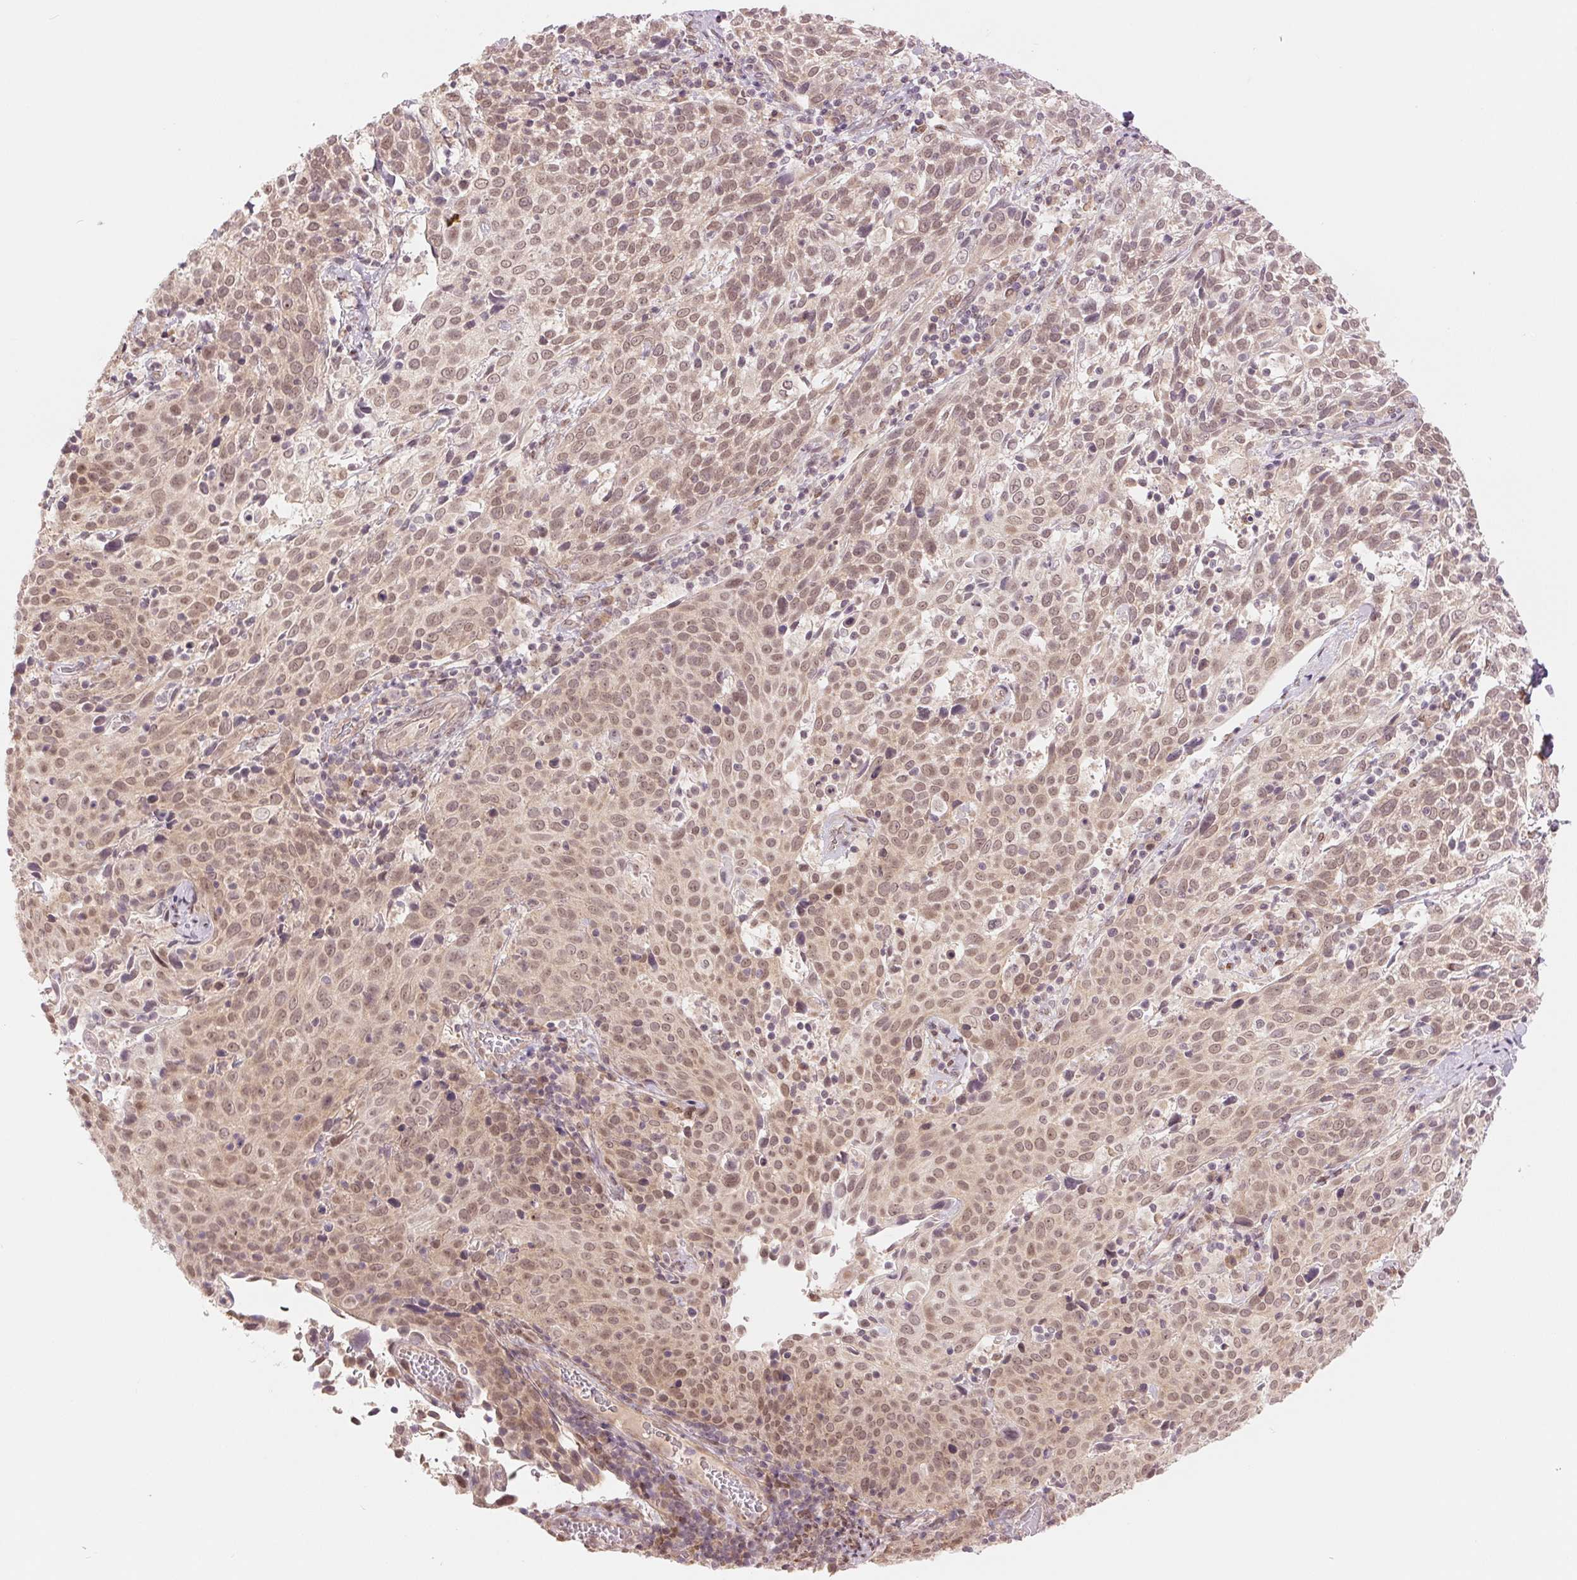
{"staining": {"intensity": "moderate", "quantity": ">75%", "location": "nuclear"}, "tissue": "cervical cancer", "cell_type": "Tumor cells", "image_type": "cancer", "snomed": [{"axis": "morphology", "description": "Squamous cell carcinoma, NOS"}, {"axis": "topography", "description": "Cervix"}], "caption": "Protein staining of squamous cell carcinoma (cervical) tissue reveals moderate nuclear expression in about >75% of tumor cells.", "gene": "ERI3", "patient": {"sex": "female", "age": 61}}